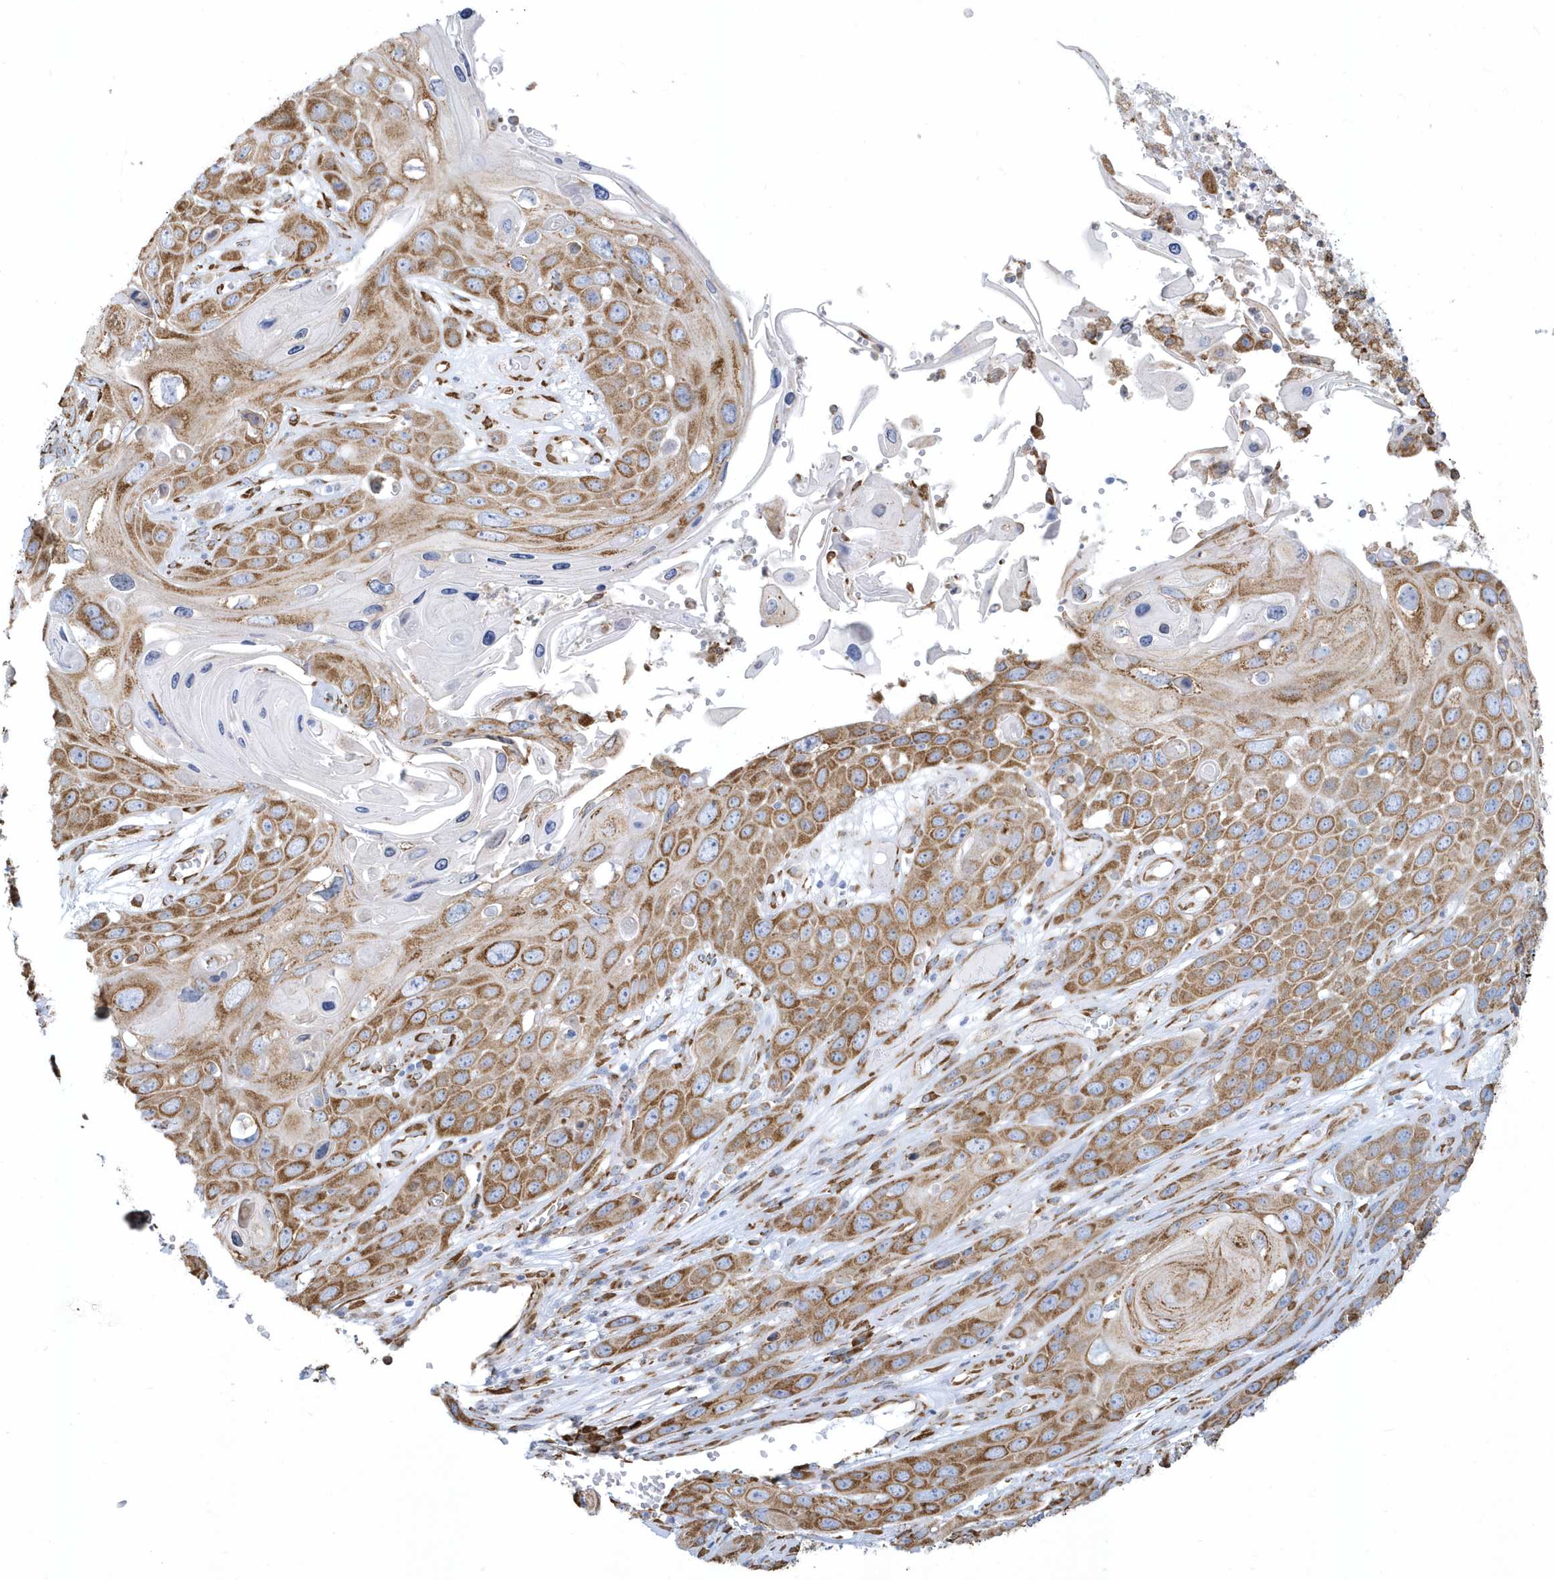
{"staining": {"intensity": "moderate", "quantity": ">75%", "location": "cytoplasmic/membranous"}, "tissue": "skin cancer", "cell_type": "Tumor cells", "image_type": "cancer", "snomed": [{"axis": "morphology", "description": "Squamous cell carcinoma, NOS"}, {"axis": "topography", "description": "Skin"}], "caption": "Protein staining reveals moderate cytoplasmic/membranous staining in approximately >75% of tumor cells in skin cancer (squamous cell carcinoma). Nuclei are stained in blue.", "gene": "DCAF1", "patient": {"sex": "male", "age": 55}}